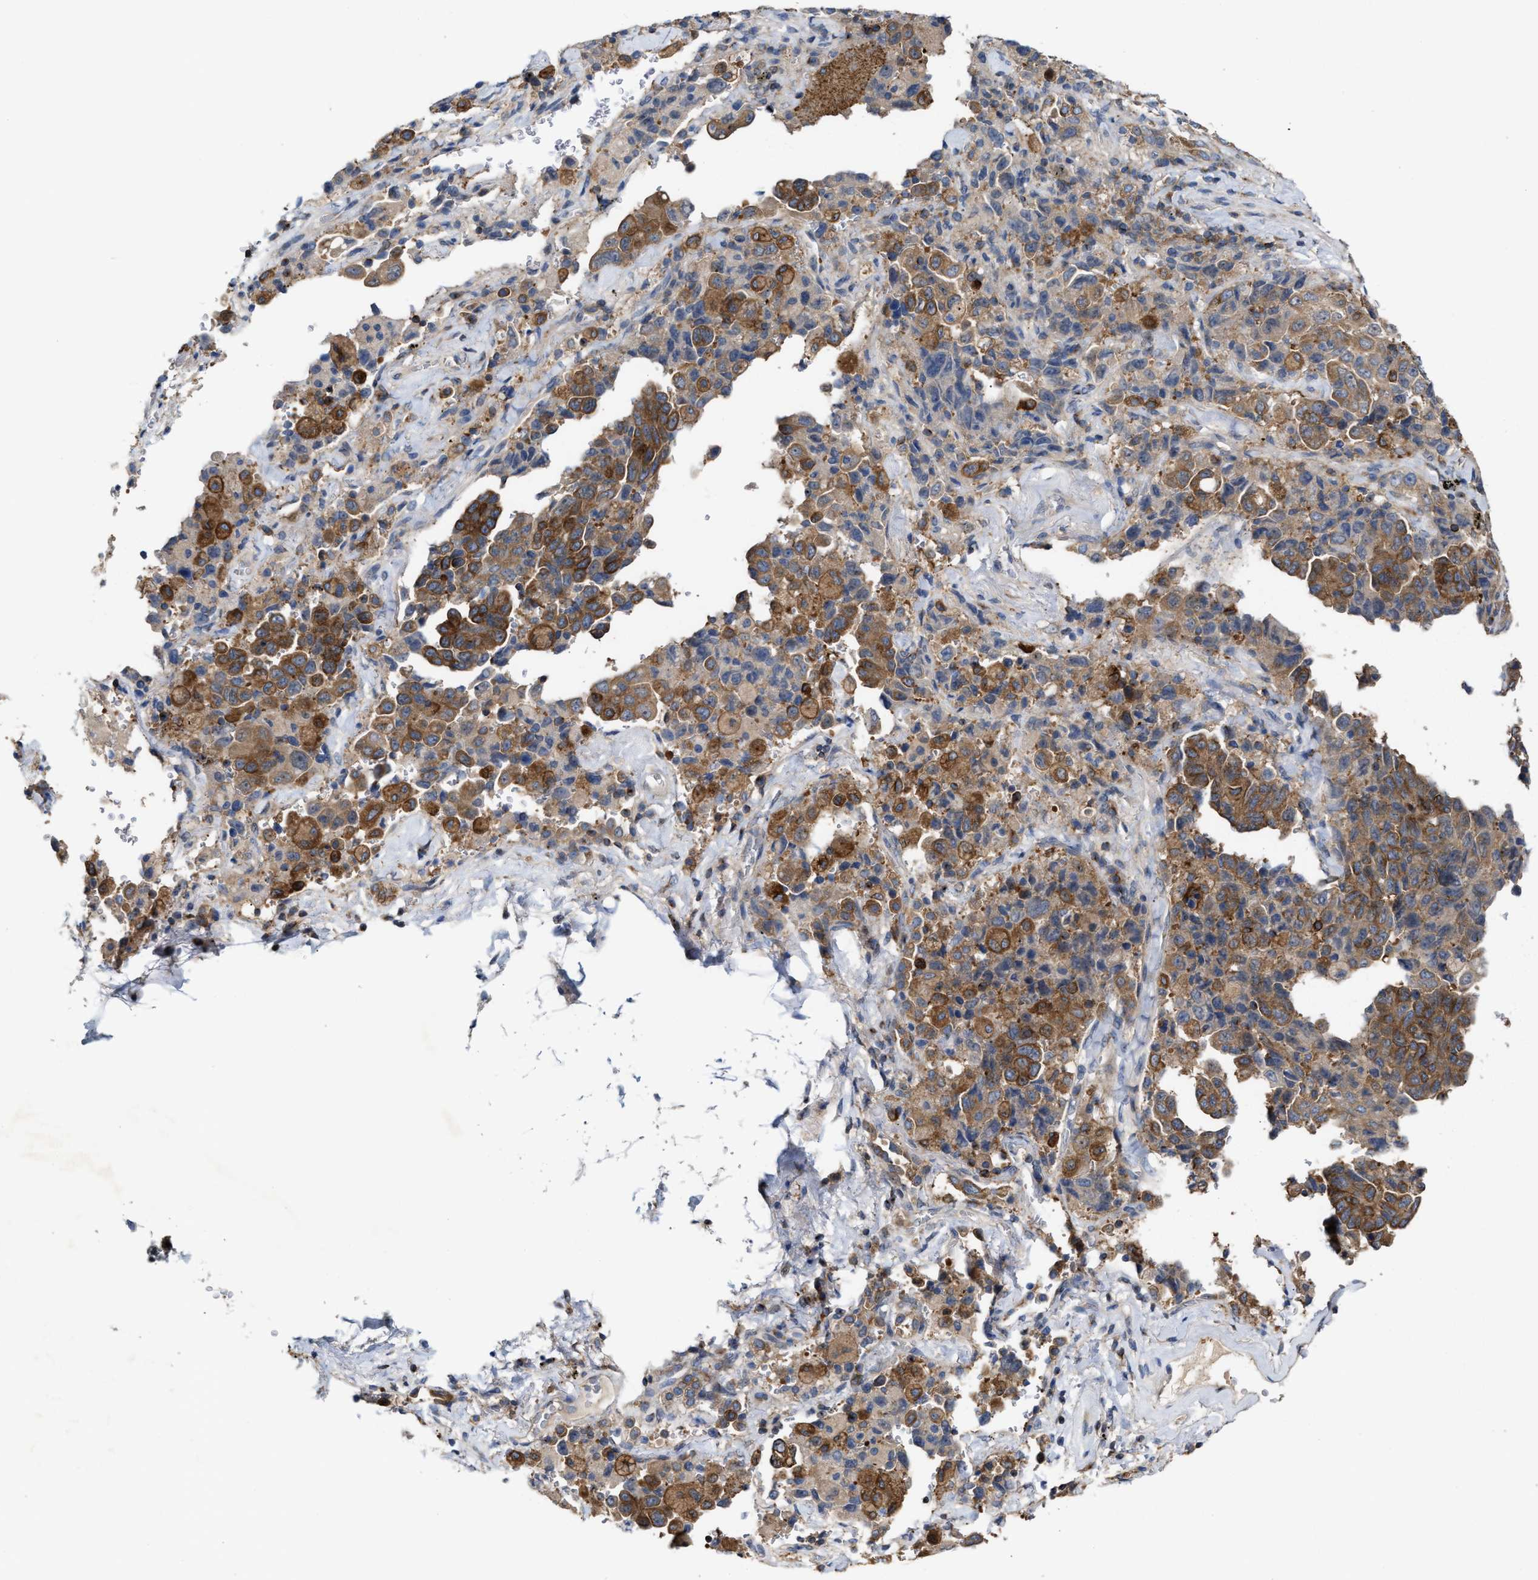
{"staining": {"intensity": "moderate", "quantity": ">75%", "location": "cytoplasmic/membranous"}, "tissue": "lung cancer", "cell_type": "Tumor cells", "image_type": "cancer", "snomed": [{"axis": "morphology", "description": "Adenocarcinoma, NOS"}, {"axis": "topography", "description": "Lung"}], "caption": "IHC of human lung cancer (adenocarcinoma) exhibits medium levels of moderate cytoplasmic/membranous positivity in approximately >75% of tumor cells.", "gene": "BBLN", "patient": {"sex": "female", "age": 51}}